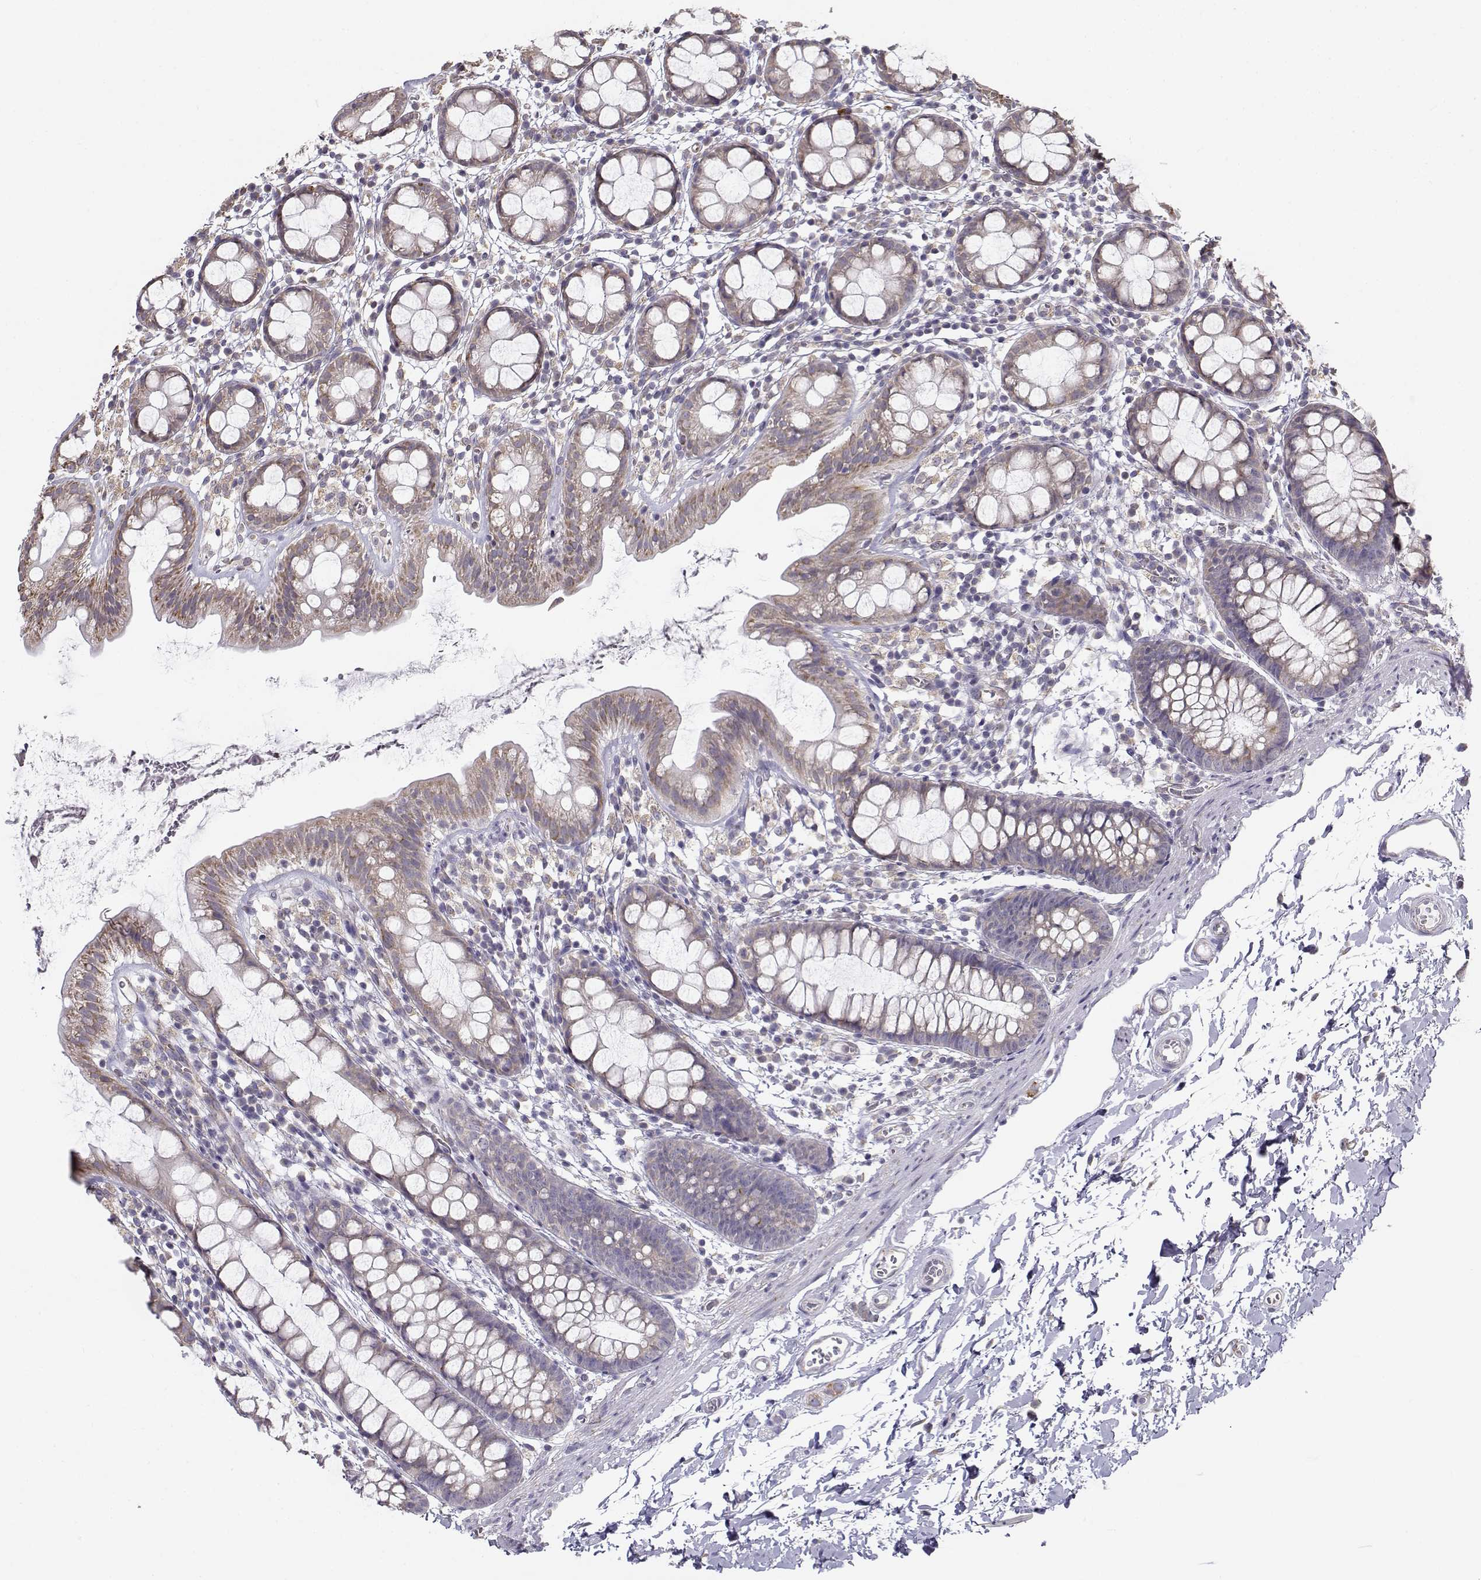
{"staining": {"intensity": "moderate", "quantity": "<25%", "location": "cytoplasmic/membranous"}, "tissue": "rectum", "cell_type": "Glandular cells", "image_type": "normal", "snomed": [{"axis": "morphology", "description": "Normal tissue, NOS"}, {"axis": "topography", "description": "Rectum"}], "caption": "A brown stain highlights moderate cytoplasmic/membranous expression of a protein in glandular cells of normal rectum.", "gene": "BEND6", "patient": {"sex": "male", "age": 57}}